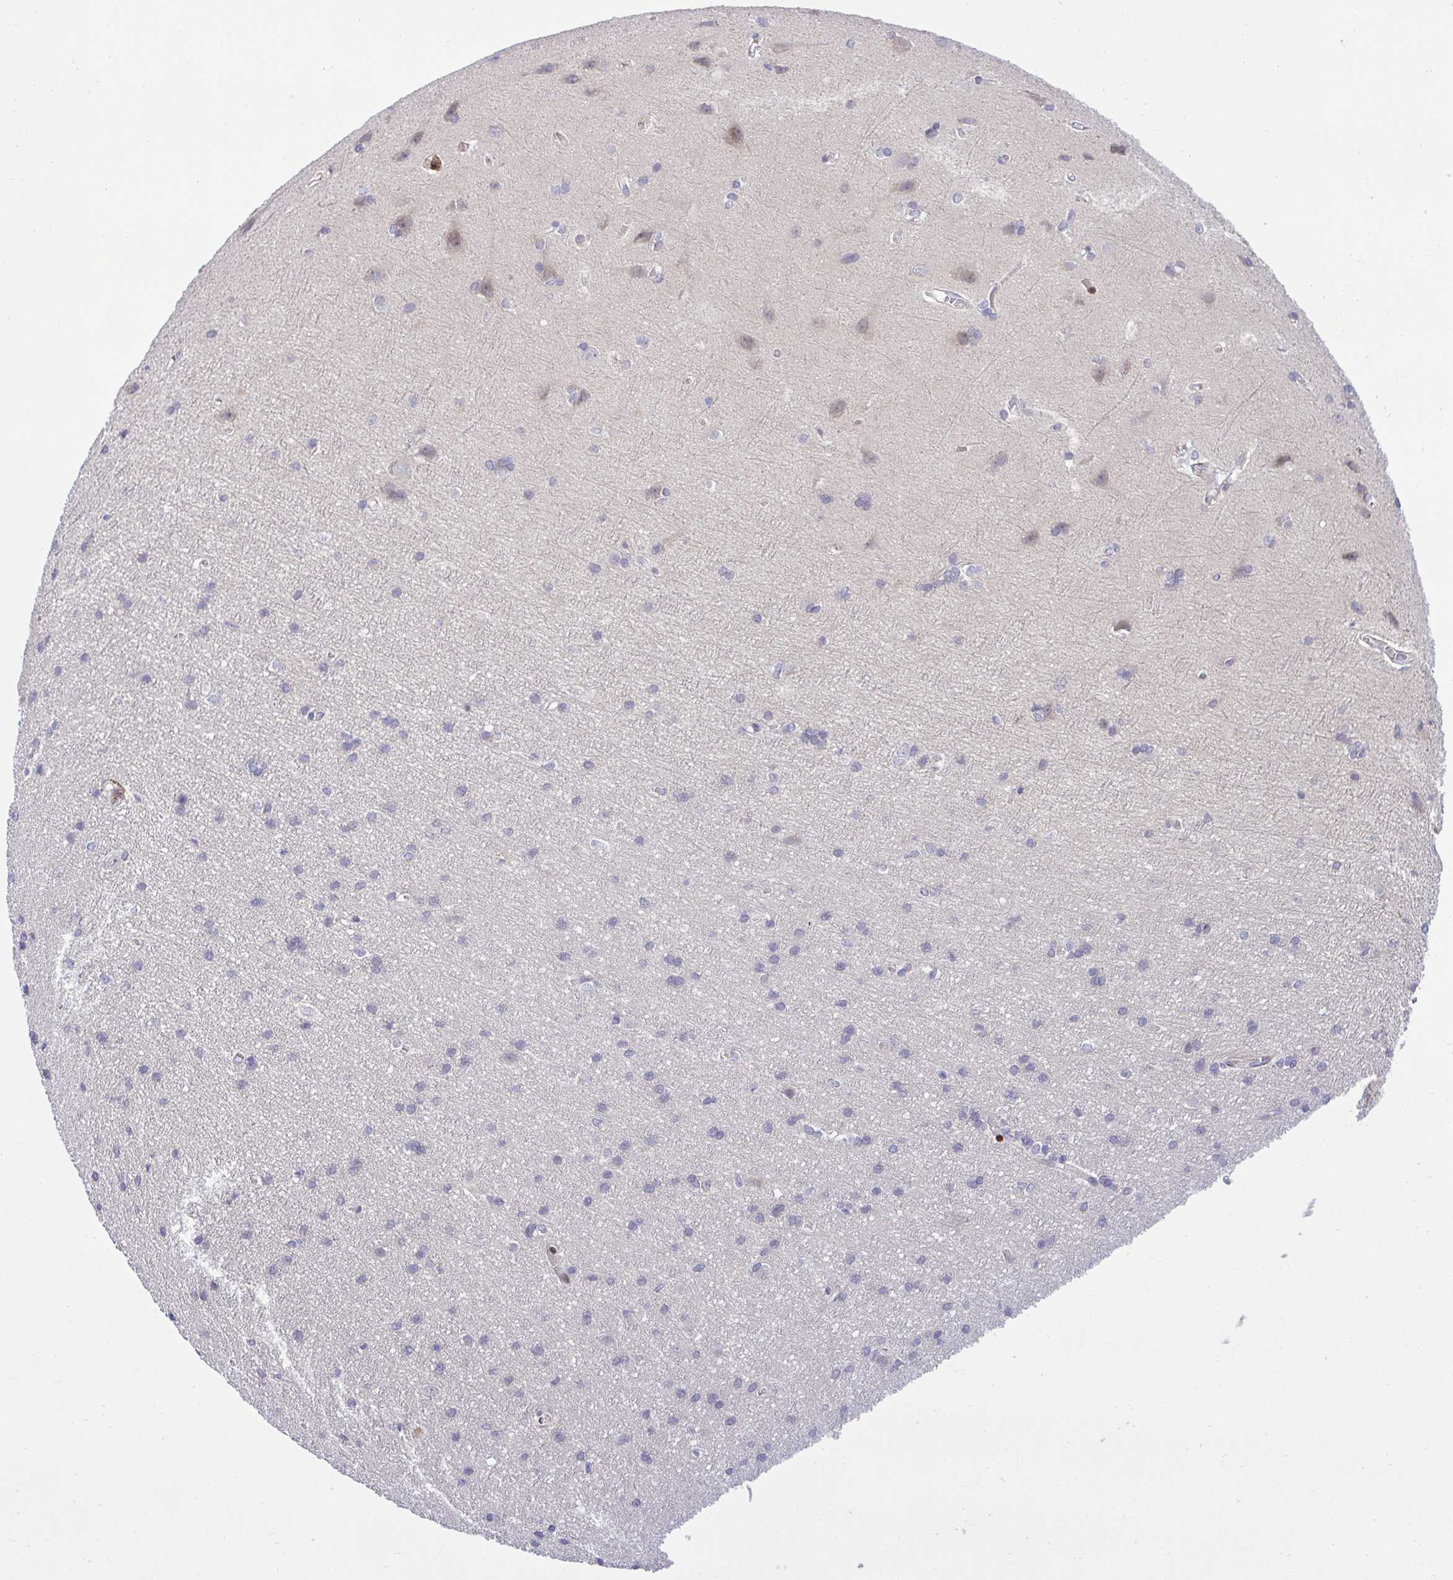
{"staining": {"intensity": "negative", "quantity": "none", "location": "none"}, "tissue": "cerebral cortex", "cell_type": "Endothelial cells", "image_type": "normal", "snomed": [{"axis": "morphology", "description": "Normal tissue, NOS"}, {"axis": "topography", "description": "Cerebral cortex"}], "caption": "This photomicrograph is of benign cerebral cortex stained with immunohistochemistry to label a protein in brown with the nuclei are counter-stained blue. There is no positivity in endothelial cells. (DAB immunohistochemistry visualized using brightfield microscopy, high magnification).", "gene": "CASTOR2", "patient": {"sex": "male", "age": 37}}